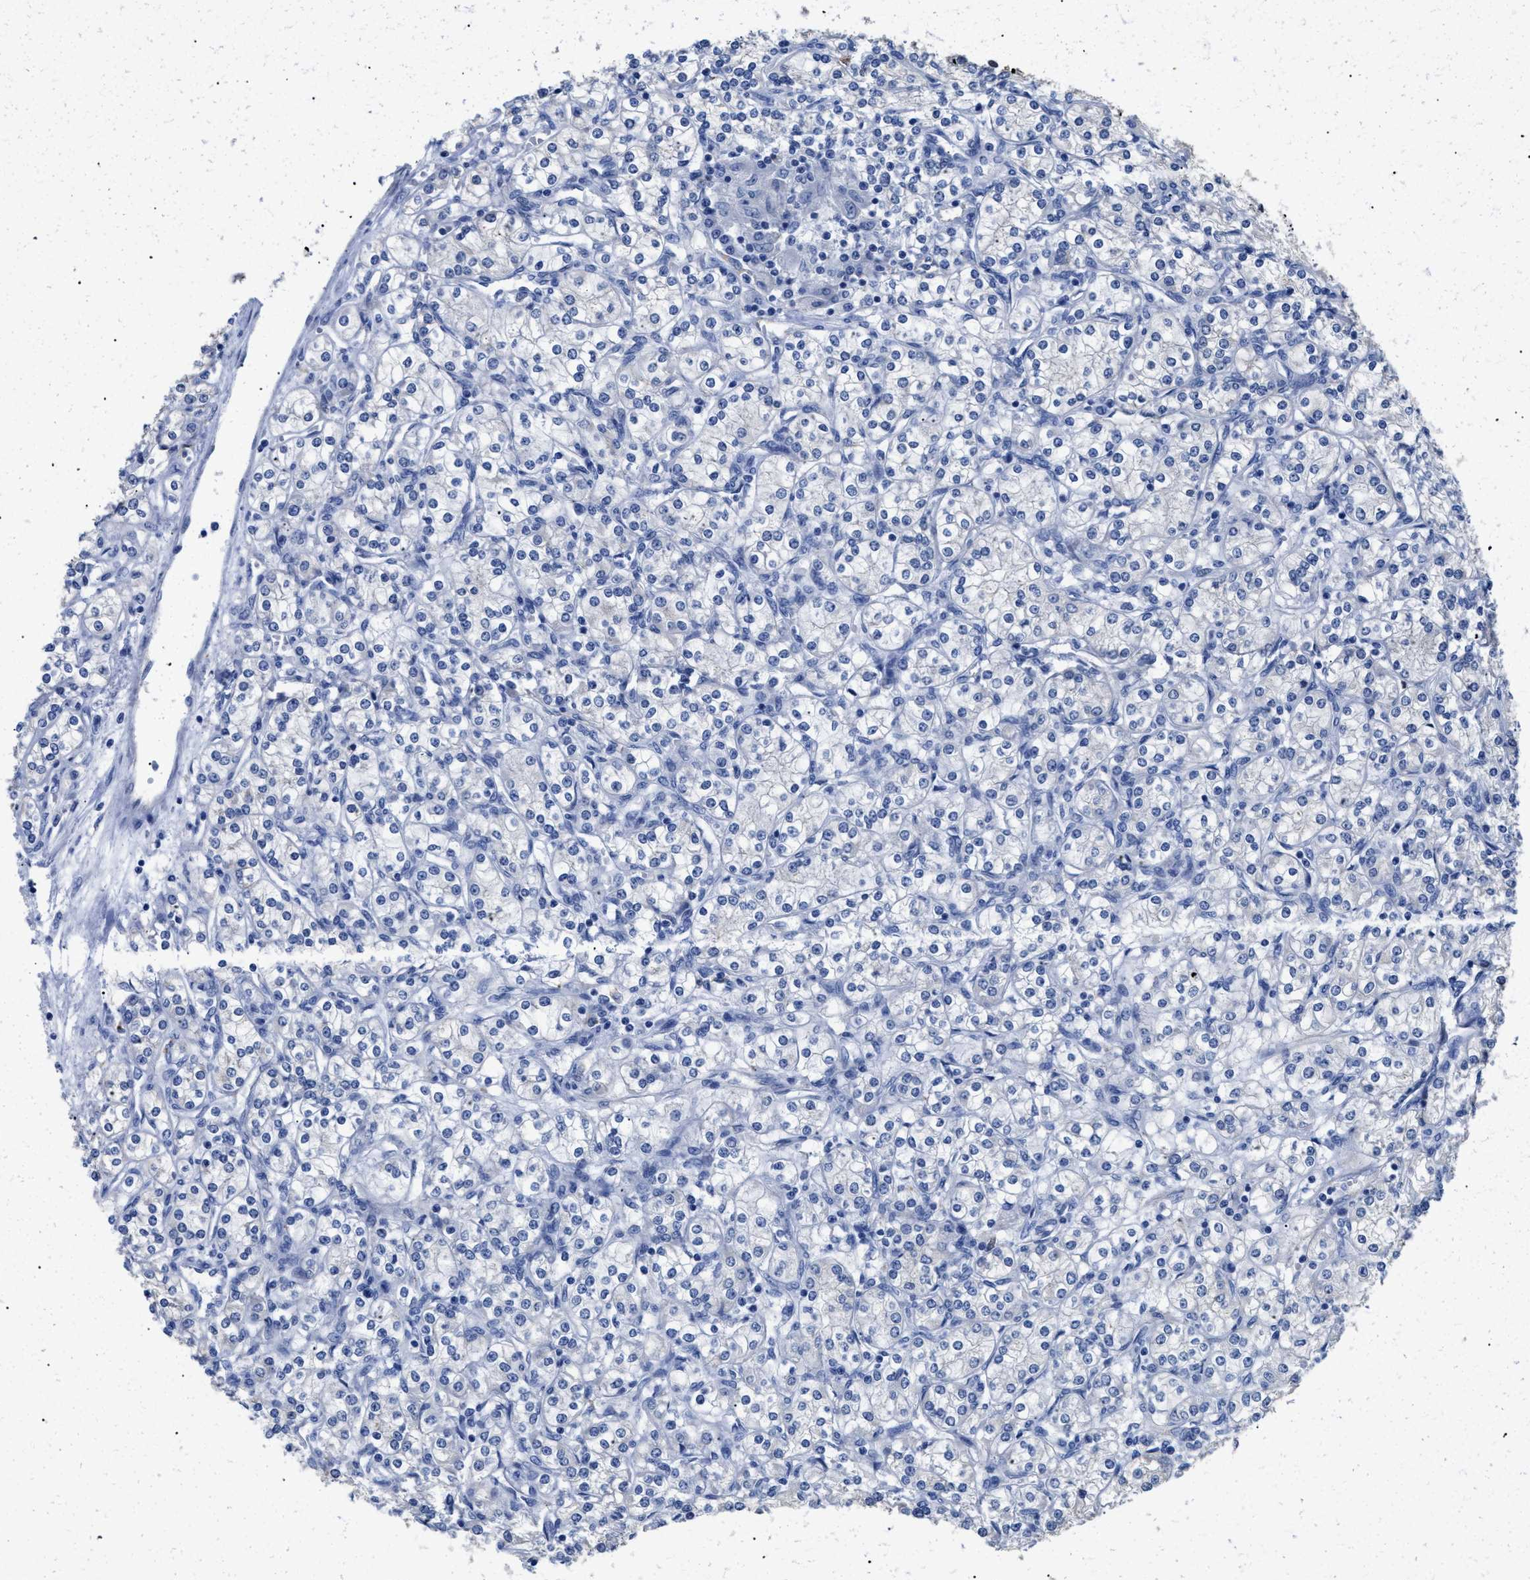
{"staining": {"intensity": "negative", "quantity": "none", "location": "none"}, "tissue": "renal cancer", "cell_type": "Tumor cells", "image_type": "cancer", "snomed": [{"axis": "morphology", "description": "Adenocarcinoma, NOS"}, {"axis": "topography", "description": "Kidney"}], "caption": "IHC of renal cancer (adenocarcinoma) reveals no staining in tumor cells.", "gene": "APOBEC2", "patient": {"sex": "male", "age": 77}}